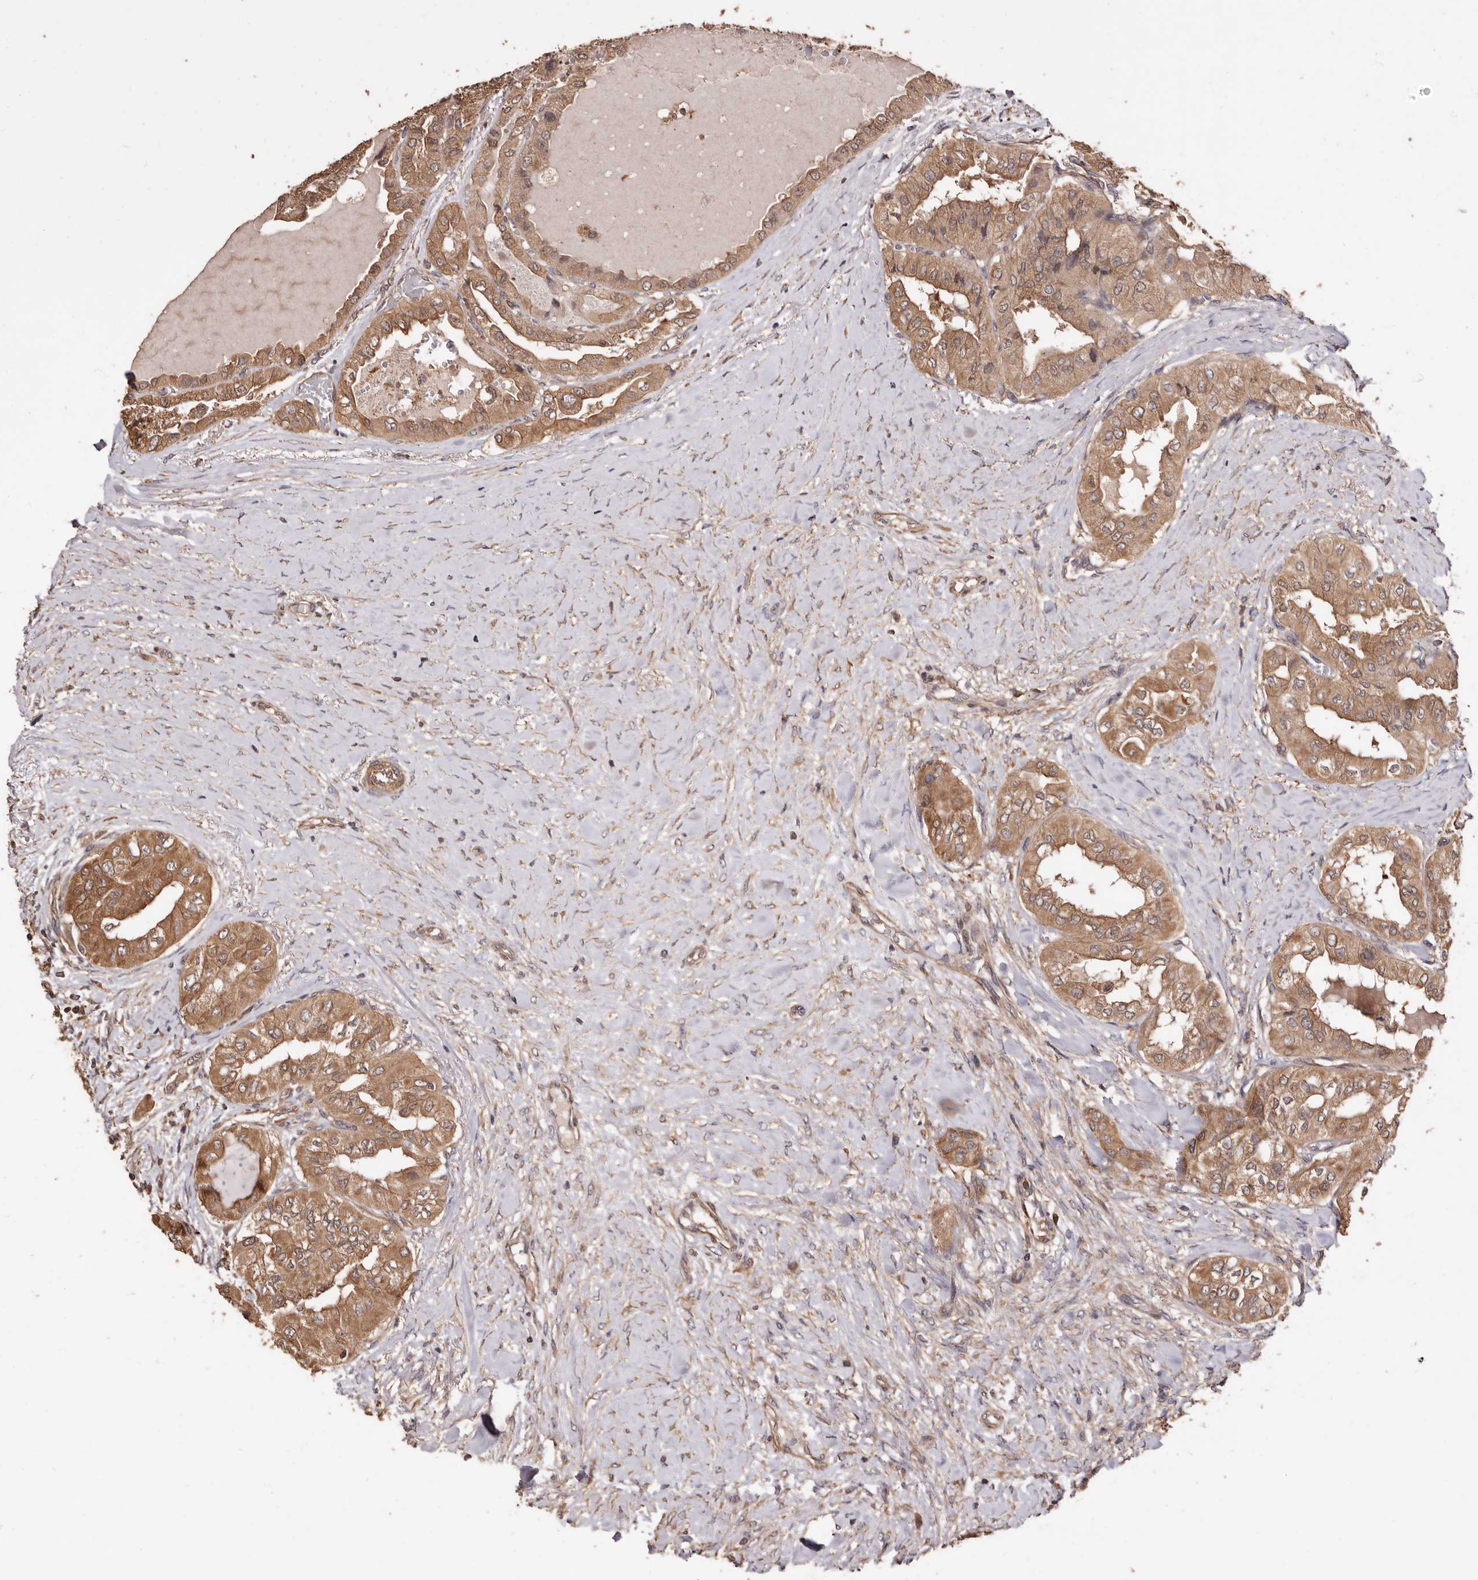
{"staining": {"intensity": "moderate", "quantity": ">75%", "location": "cytoplasmic/membranous"}, "tissue": "thyroid cancer", "cell_type": "Tumor cells", "image_type": "cancer", "snomed": [{"axis": "morphology", "description": "Papillary adenocarcinoma, NOS"}, {"axis": "topography", "description": "Thyroid gland"}], "caption": "Brown immunohistochemical staining in human thyroid cancer exhibits moderate cytoplasmic/membranous expression in about >75% of tumor cells.", "gene": "COQ8B", "patient": {"sex": "female", "age": 59}}